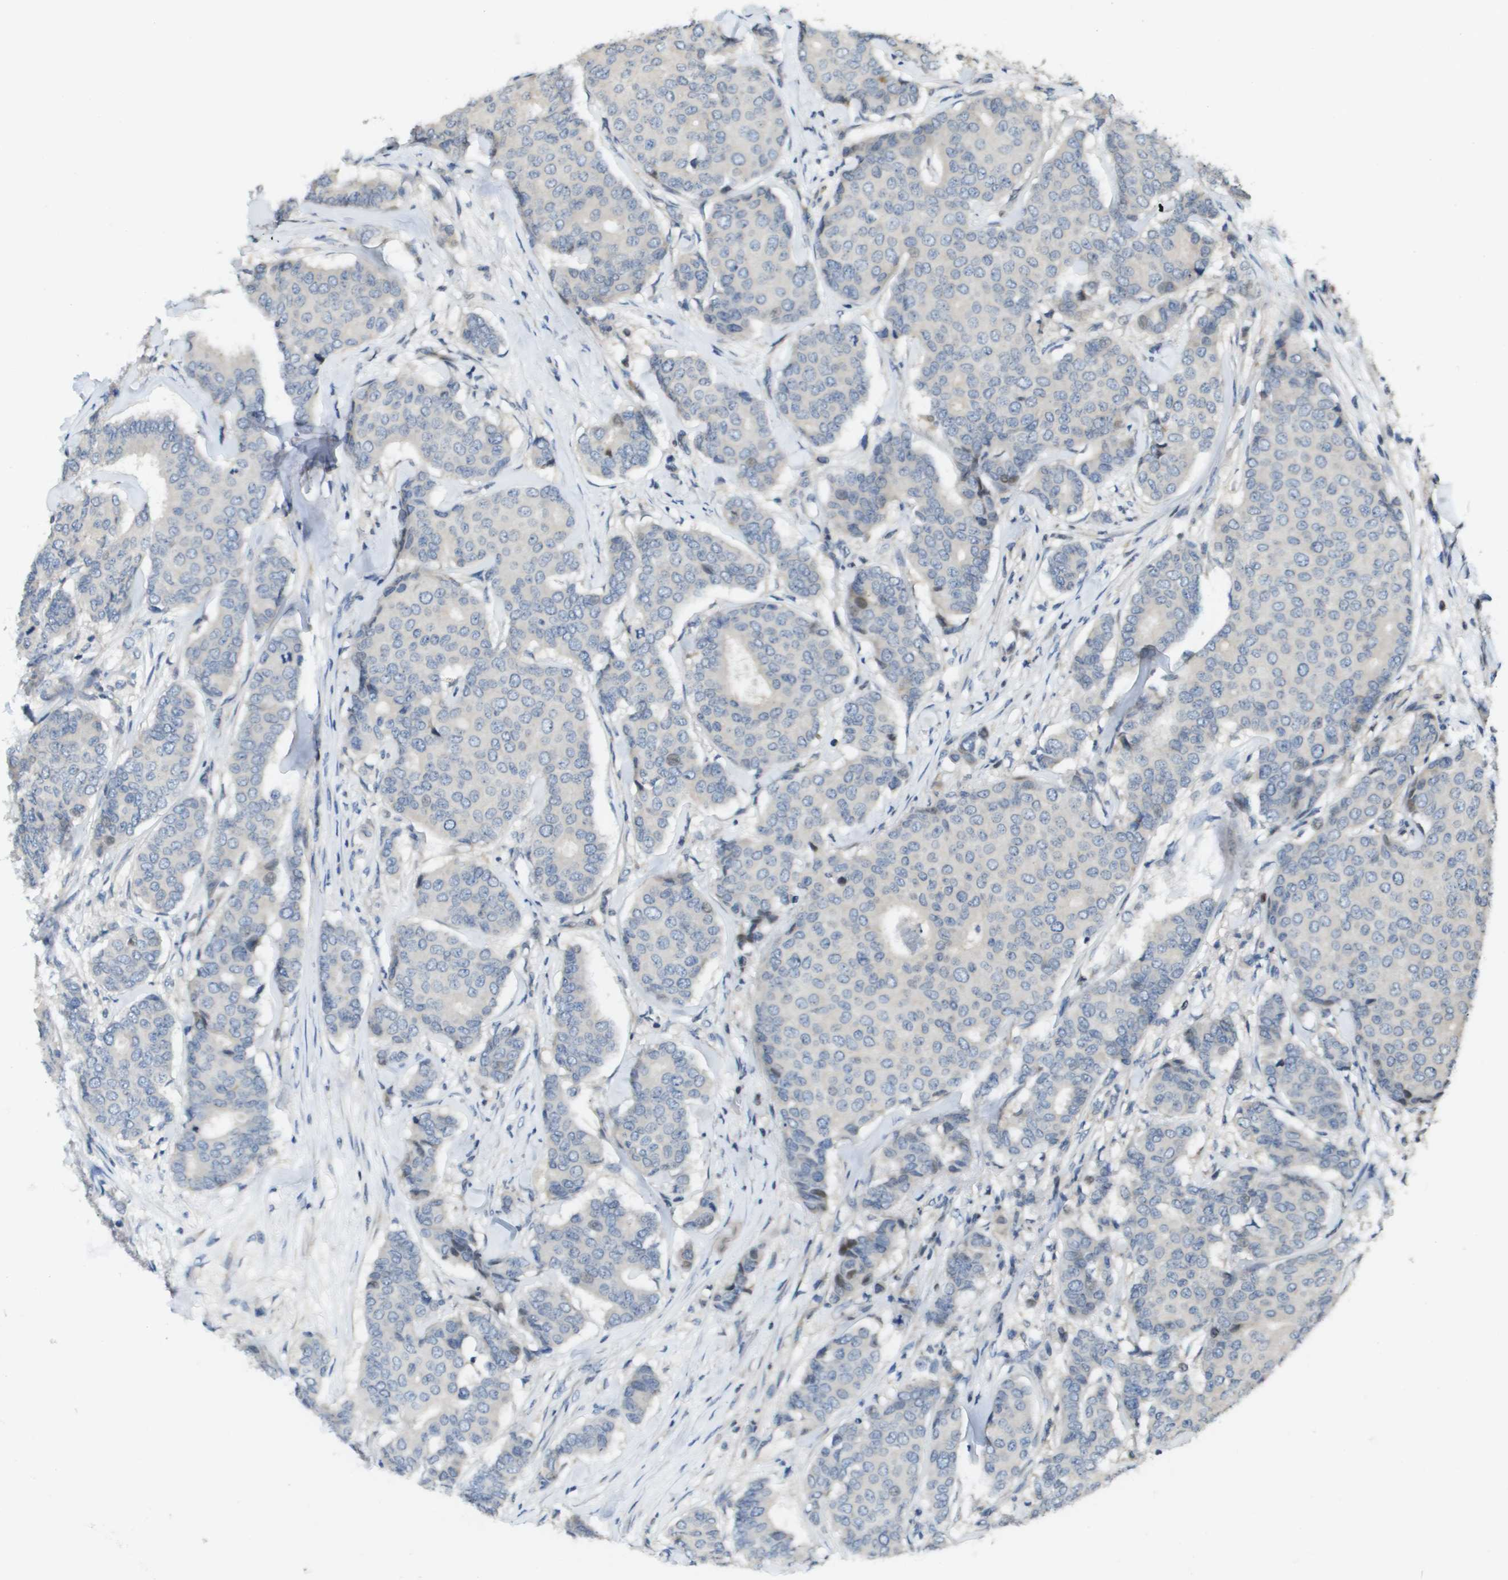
{"staining": {"intensity": "negative", "quantity": "none", "location": "none"}, "tissue": "breast cancer", "cell_type": "Tumor cells", "image_type": "cancer", "snomed": [{"axis": "morphology", "description": "Duct carcinoma"}, {"axis": "topography", "description": "Breast"}], "caption": "Tumor cells show no significant protein positivity in breast intraductal carcinoma.", "gene": "SCN4B", "patient": {"sex": "female", "age": 75}}